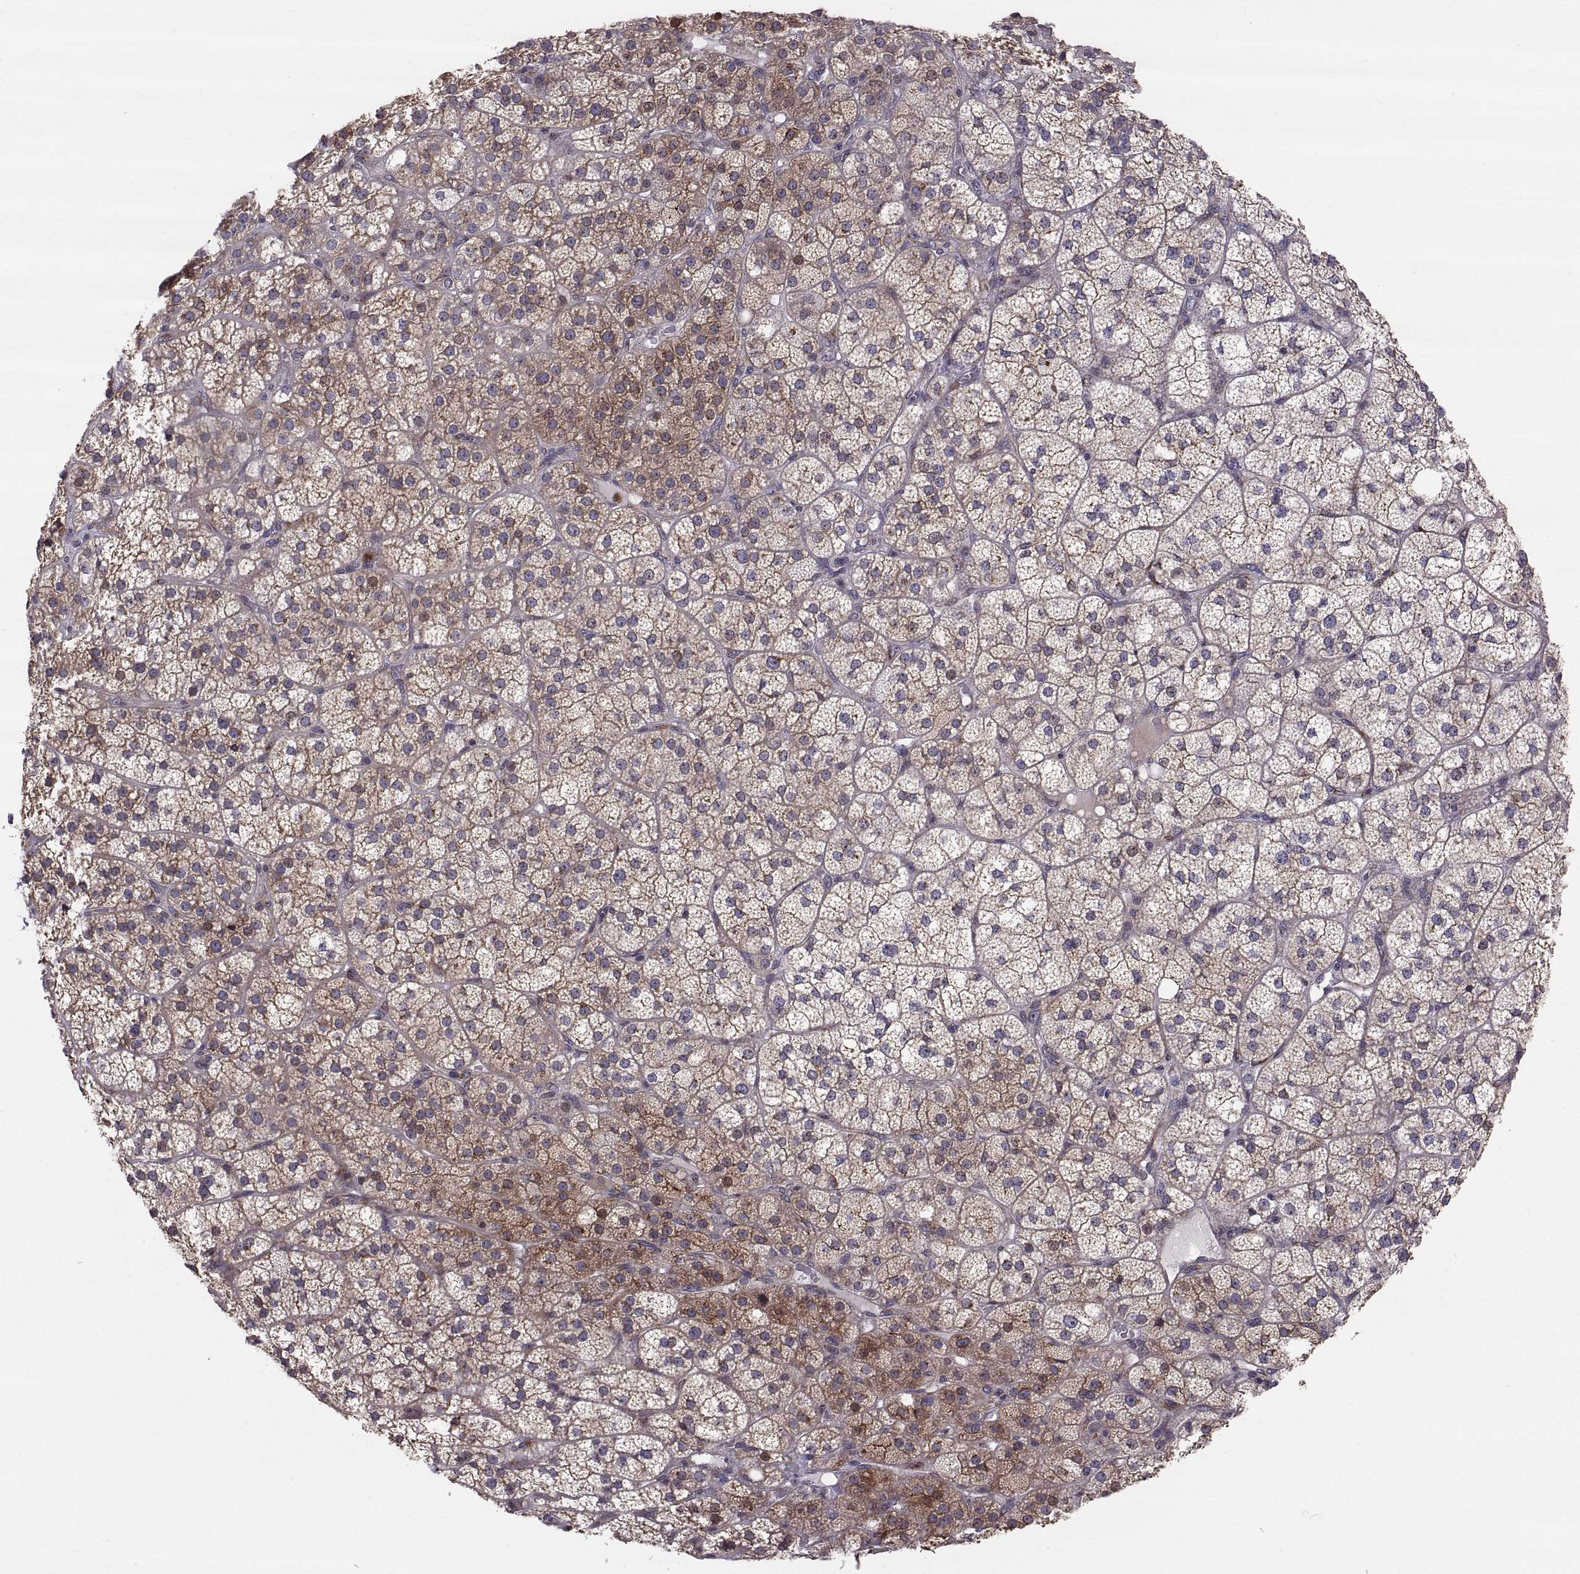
{"staining": {"intensity": "moderate", "quantity": "25%-75%", "location": "cytoplasmic/membranous"}, "tissue": "adrenal gland", "cell_type": "Glandular cells", "image_type": "normal", "snomed": [{"axis": "morphology", "description": "Normal tissue, NOS"}, {"axis": "topography", "description": "Adrenal gland"}], "caption": "A photomicrograph of human adrenal gland stained for a protein reveals moderate cytoplasmic/membranous brown staining in glandular cells.", "gene": "TESC", "patient": {"sex": "female", "age": 60}}